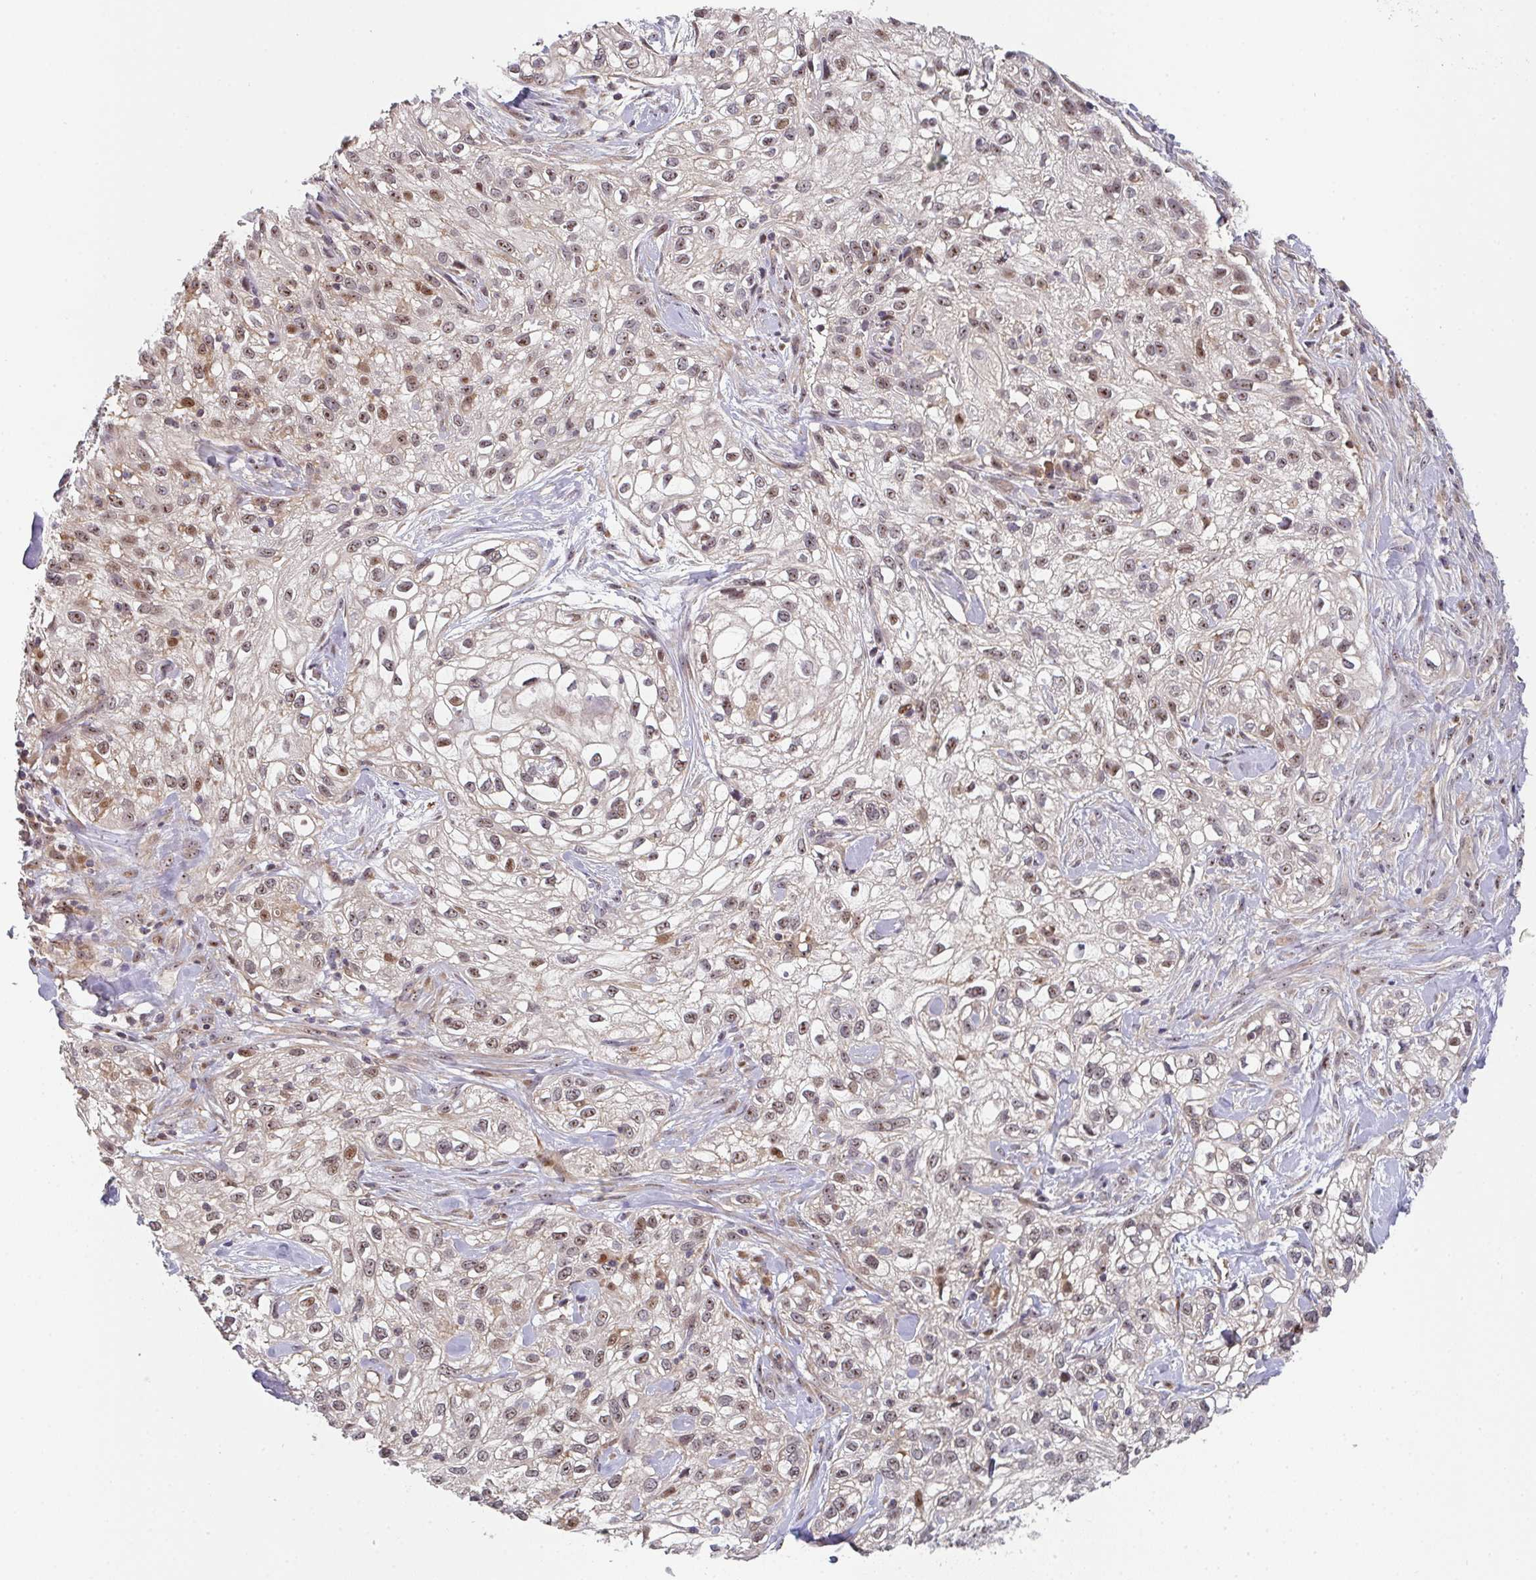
{"staining": {"intensity": "moderate", "quantity": "25%-75%", "location": "nuclear"}, "tissue": "skin cancer", "cell_type": "Tumor cells", "image_type": "cancer", "snomed": [{"axis": "morphology", "description": "Squamous cell carcinoma, NOS"}, {"axis": "topography", "description": "Skin"}], "caption": "There is medium levels of moderate nuclear positivity in tumor cells of skin cancer, as demonstrated by immunohistochemical staining (brown color).", "gene": "SIMC1", "patient": {"sex": "male", "age": 82}}